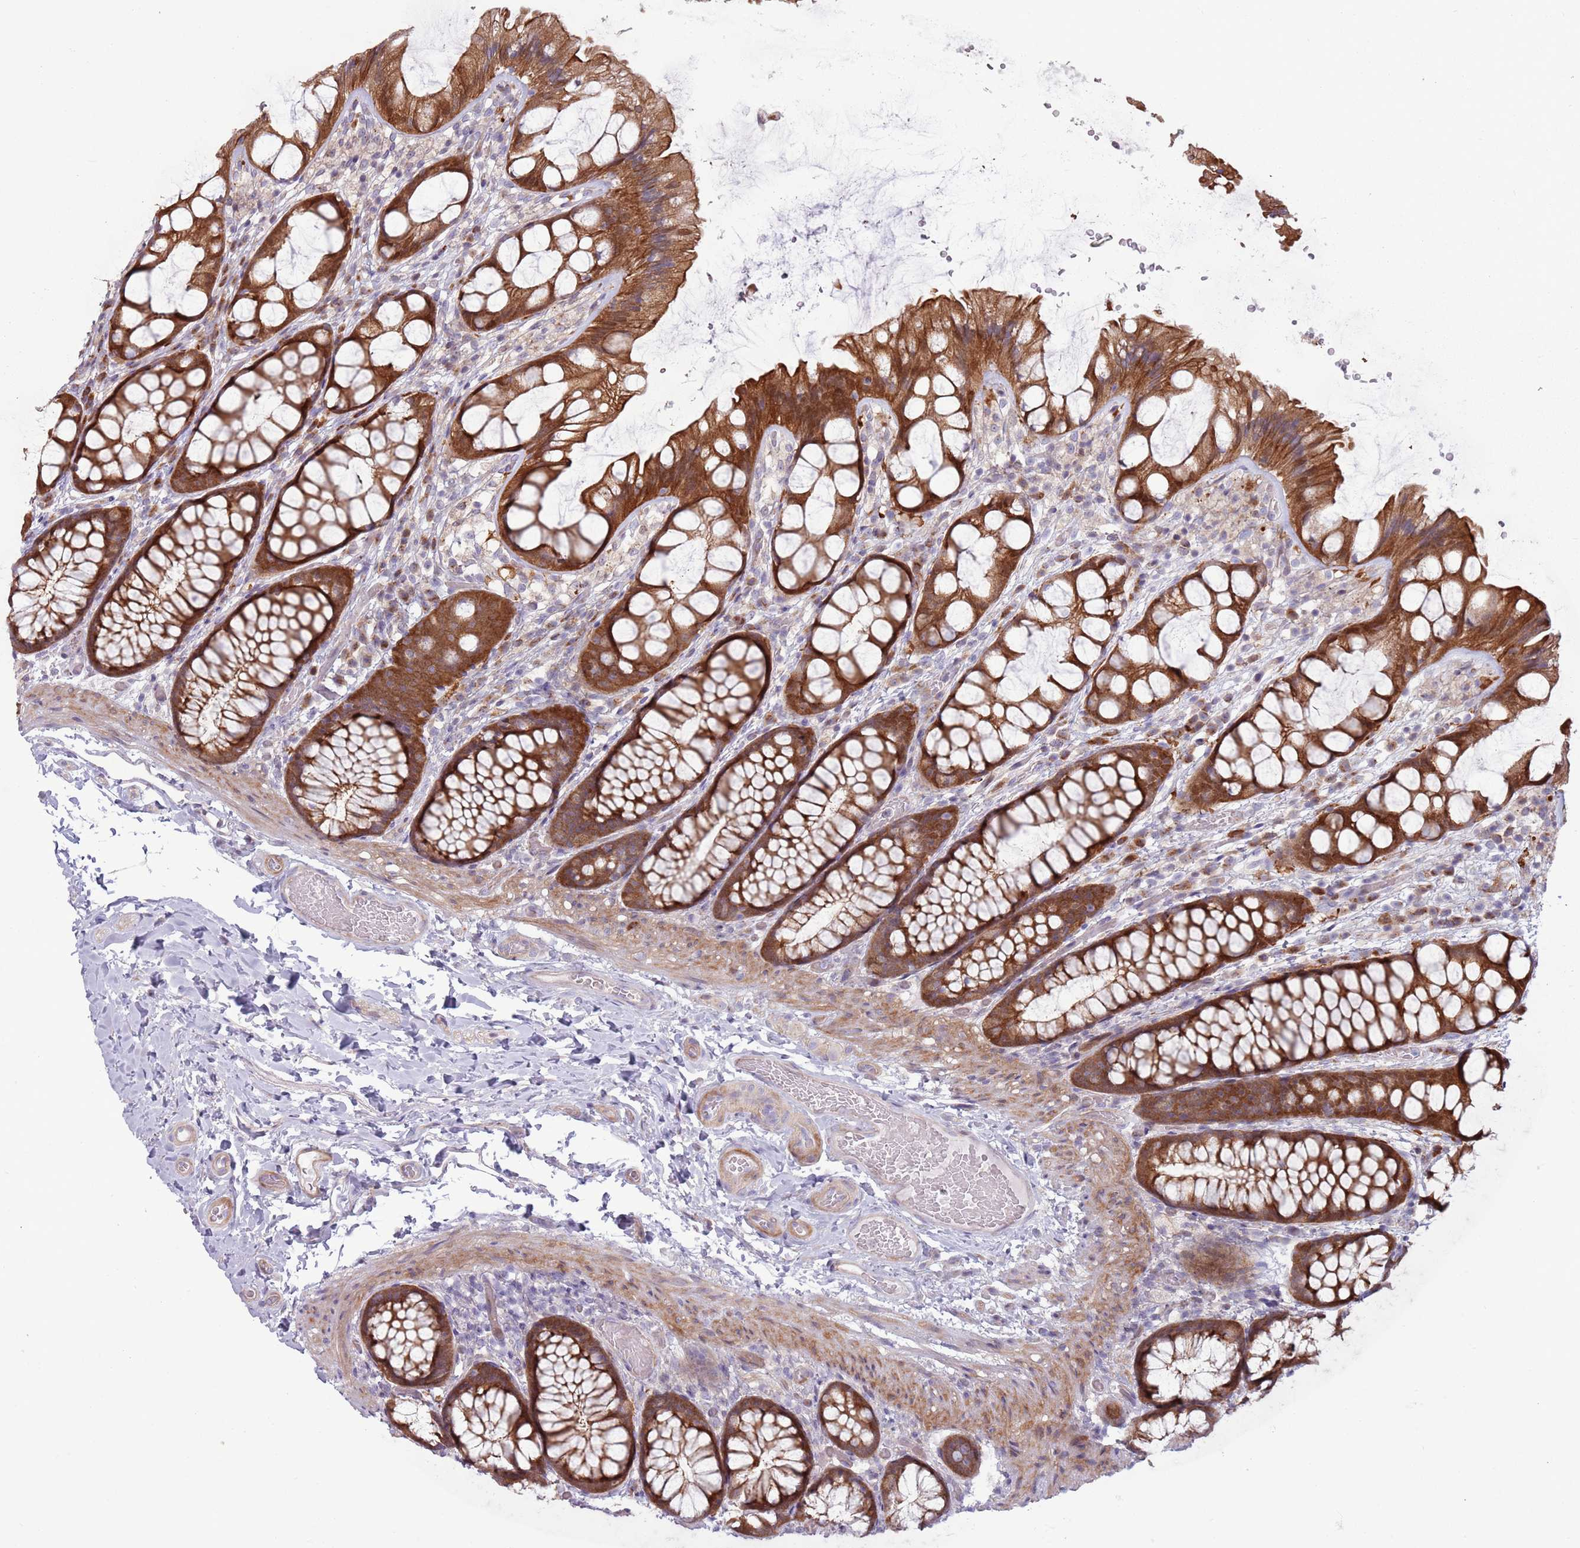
{"staining": {"intensity": "weak", "quantity": ">75%", "location": "cytoplasmic/membranous"}, "tissue": "colon", "cell_type": "Endothelial cells", "image_type": "normal", "snomed": [{"axis": "morphology", "description": "Normal tissue, NOS"}, {"axis": "topography", "description": "Colon"}], "caption": "Colon was stained to show a protein in brown. There is low levels of weak cytoplasmic/membranous expression in about >75% of endothelial cells. The staining was performed using DAB to visualize the protein expression in brown, while the nuclei were stained in blue with hematoxylin (Magnification: 20x).", "gene": "CCDC150", "patient": {"sex": "male", "age": 47}}